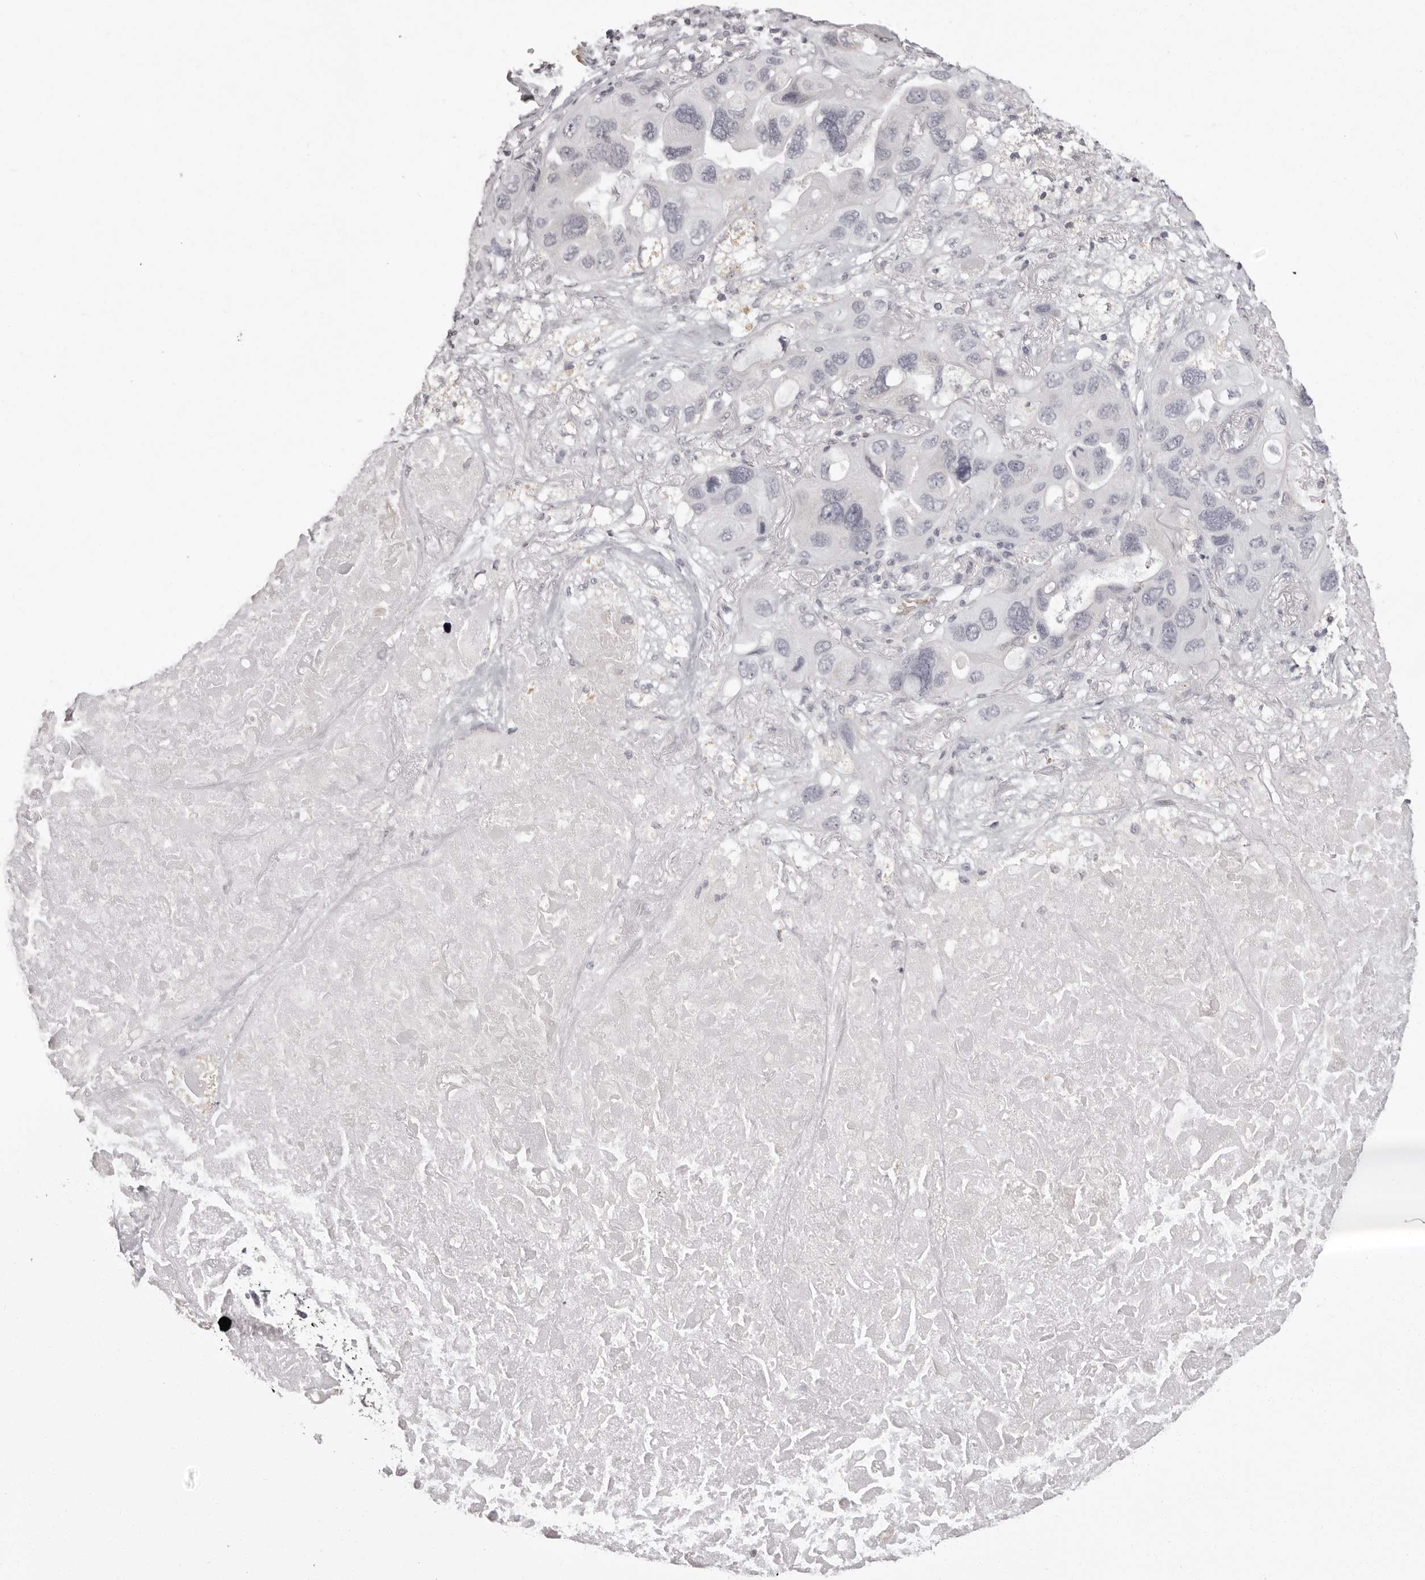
{"staining": {"intensity": "negative", "quantity": "none", "location": "none"}, "tissue": "lung cancer", "cell_type": "Tumor cells", "image_type": "cancer", "snomed": [{"axis": "morphology", "description": "Squamous cell carcinoma, NOS"}, {"axis": "topography", "description": "Lung"}], "caption": "IHC photomicrograph of neoplastic tissue: human lung cancer (squamous cell carcinoma) stained with DAB shows no significant protein staining in tumor cells.", "gene": "C8orf74", "patient": {"sex": "female", "age": 73}}